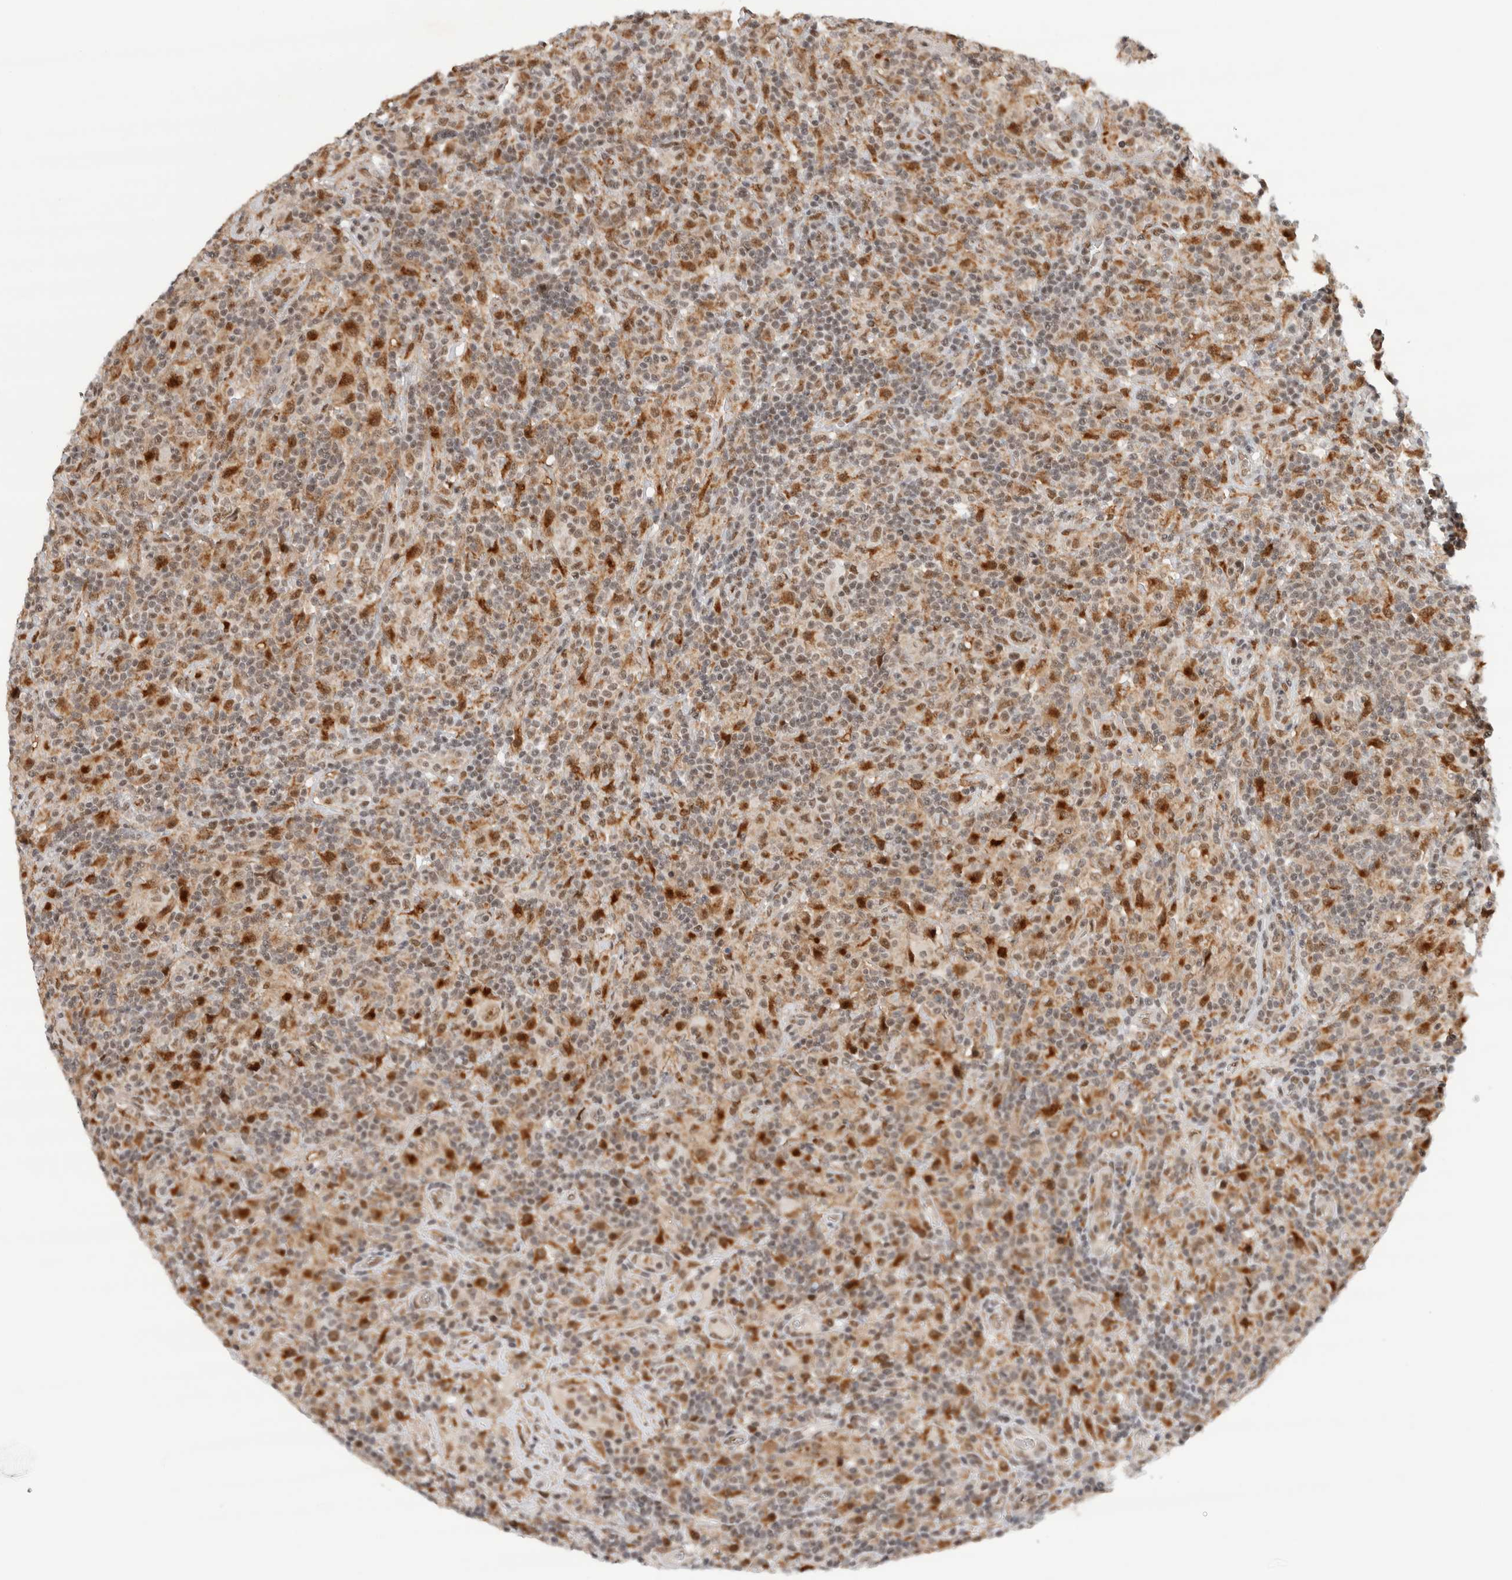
{"staining": {"intensity": "strong", "quantity": ">75%", "location": "cytoplasmic/membranous,nuclear"}, "tissue": "lymphoma", "cell_type": "Tumor cells", "image_type": "cancer", "snomed": [{"axis": "morphology", "description": "Hodgkin's disease, NOS"}, {"axis": "topography", "description": "Lymph node"}], "caption": "A brown stain labels strong cytoplasmic/membranous and nuclear positivity of a protein in lymphoma tumor cells. (Stains: DAB in brown, nuclei in blue, Microscopy: brightfield microscopy at high magnification).", "gene": "NCAPG2", "patient": {"sex": "male", "age": 70}}